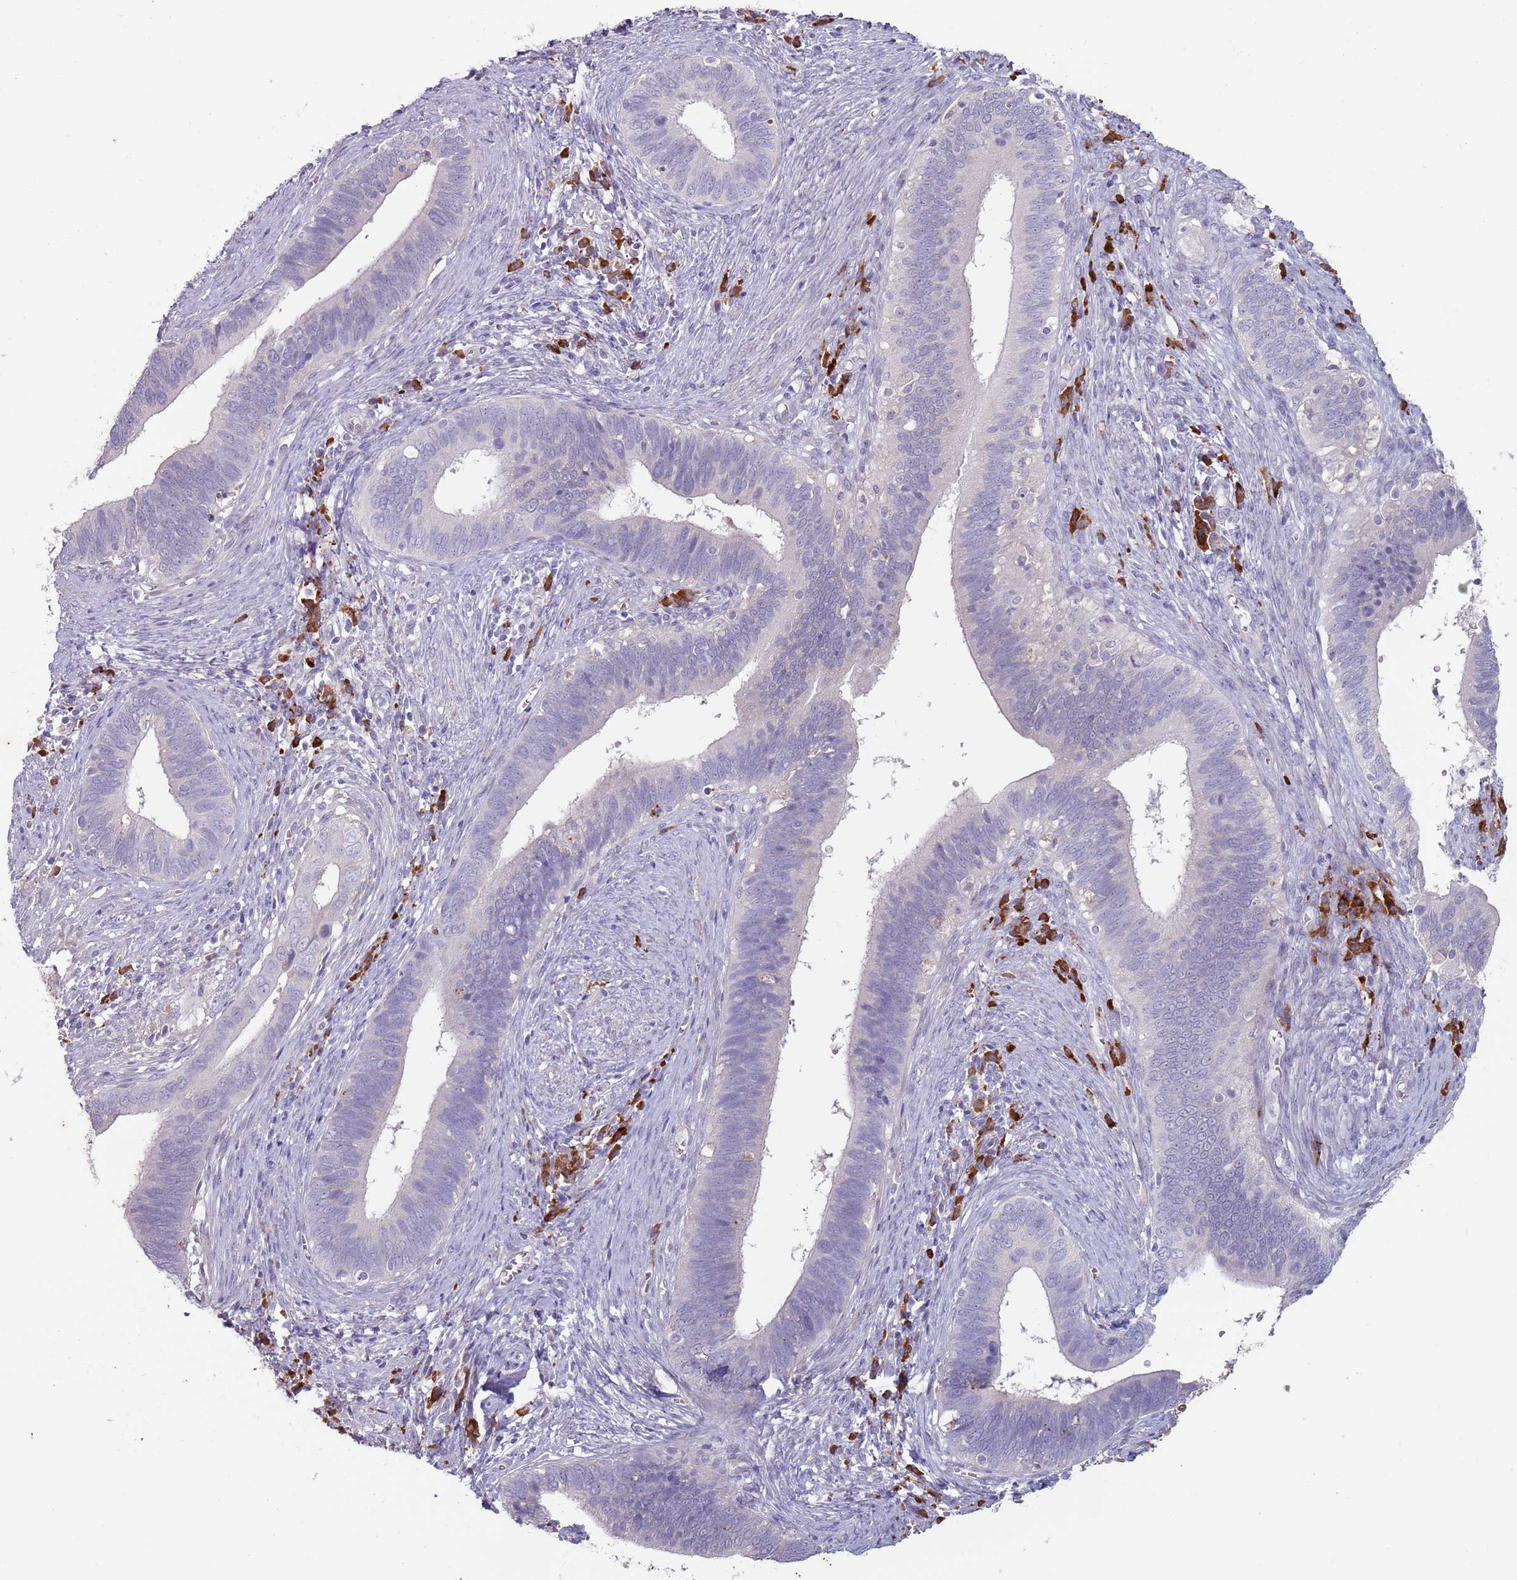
{"staining": {"intensity": "negative", "quantity": "none", "location": "none"}, "tissue": "cervical cancer", "cell_type": "Tumor cells", "image_type": "cancer", "snomed": [{"axis": "morphology", "description": "Adenocarcinoma, NOS"}, {"axis": "topography", "description": "Cervix"}], "caption": "High magnification brightfield microscopy of cervical cancer stained with DAB (brown) and counterstained with hematoxylin (blue): tumor cells show no significant staining.", "gene": "DXO", "patient": {"sex": "female", "age": 42}}